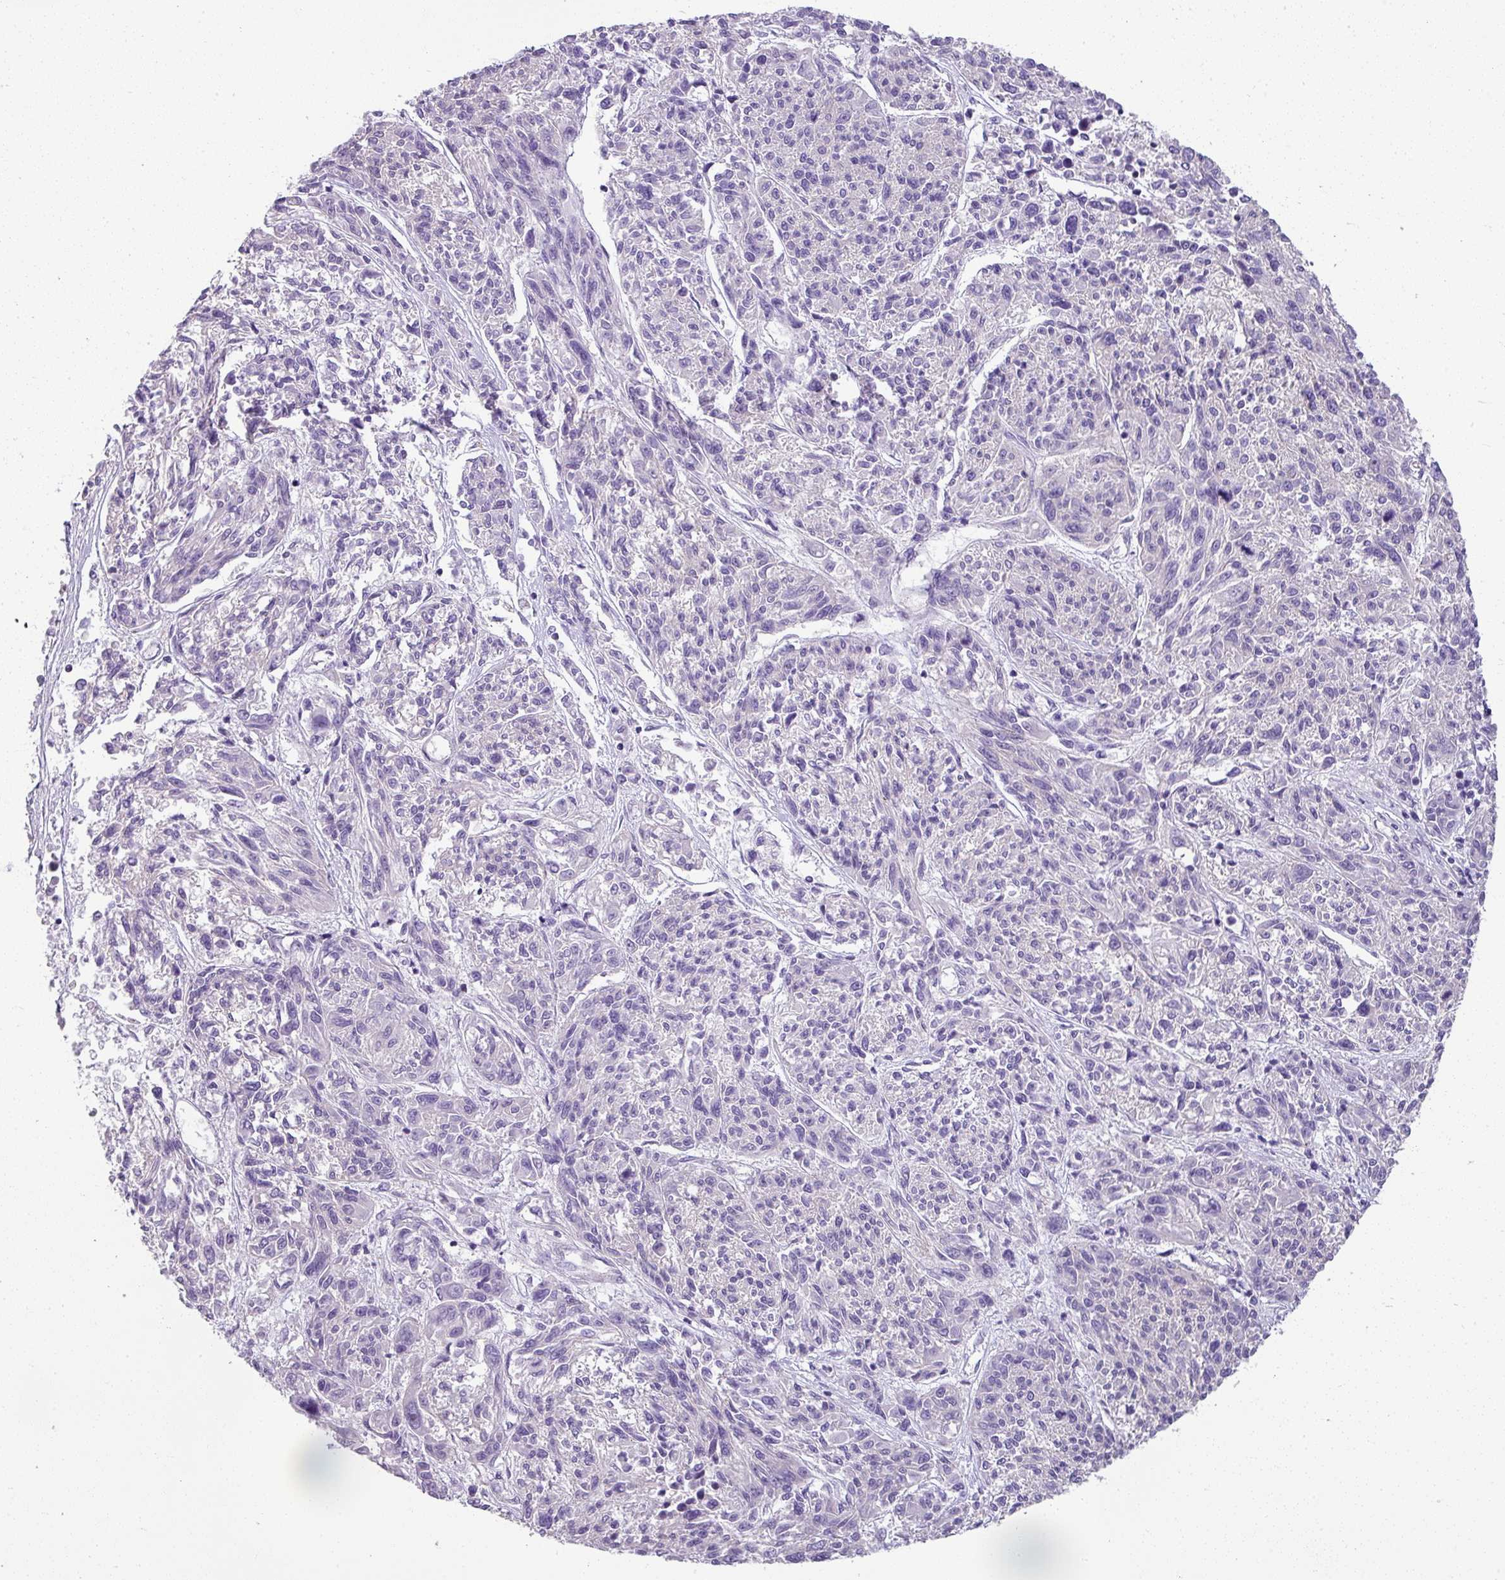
{"staining": {"intensity": "negative", "quantity": "none", "location": "none"}, "tissue": "melanoma", "cell_type": "Tumor cells", "image_type": "cancer", "snomed": [{"axis": "morphology", "description": "Malignant melanoma, NOS"}, {"axis": "topography", "description": "Skin"}], "caption": "High magnification brightfield microscopy of malignant melanoma stained with DAB (brown) and counterstained with hematoxylin (blue): tumor cells show no significant positivity.", "gene": "PALS2", "patient": {"sex": "male", "age": 53}}